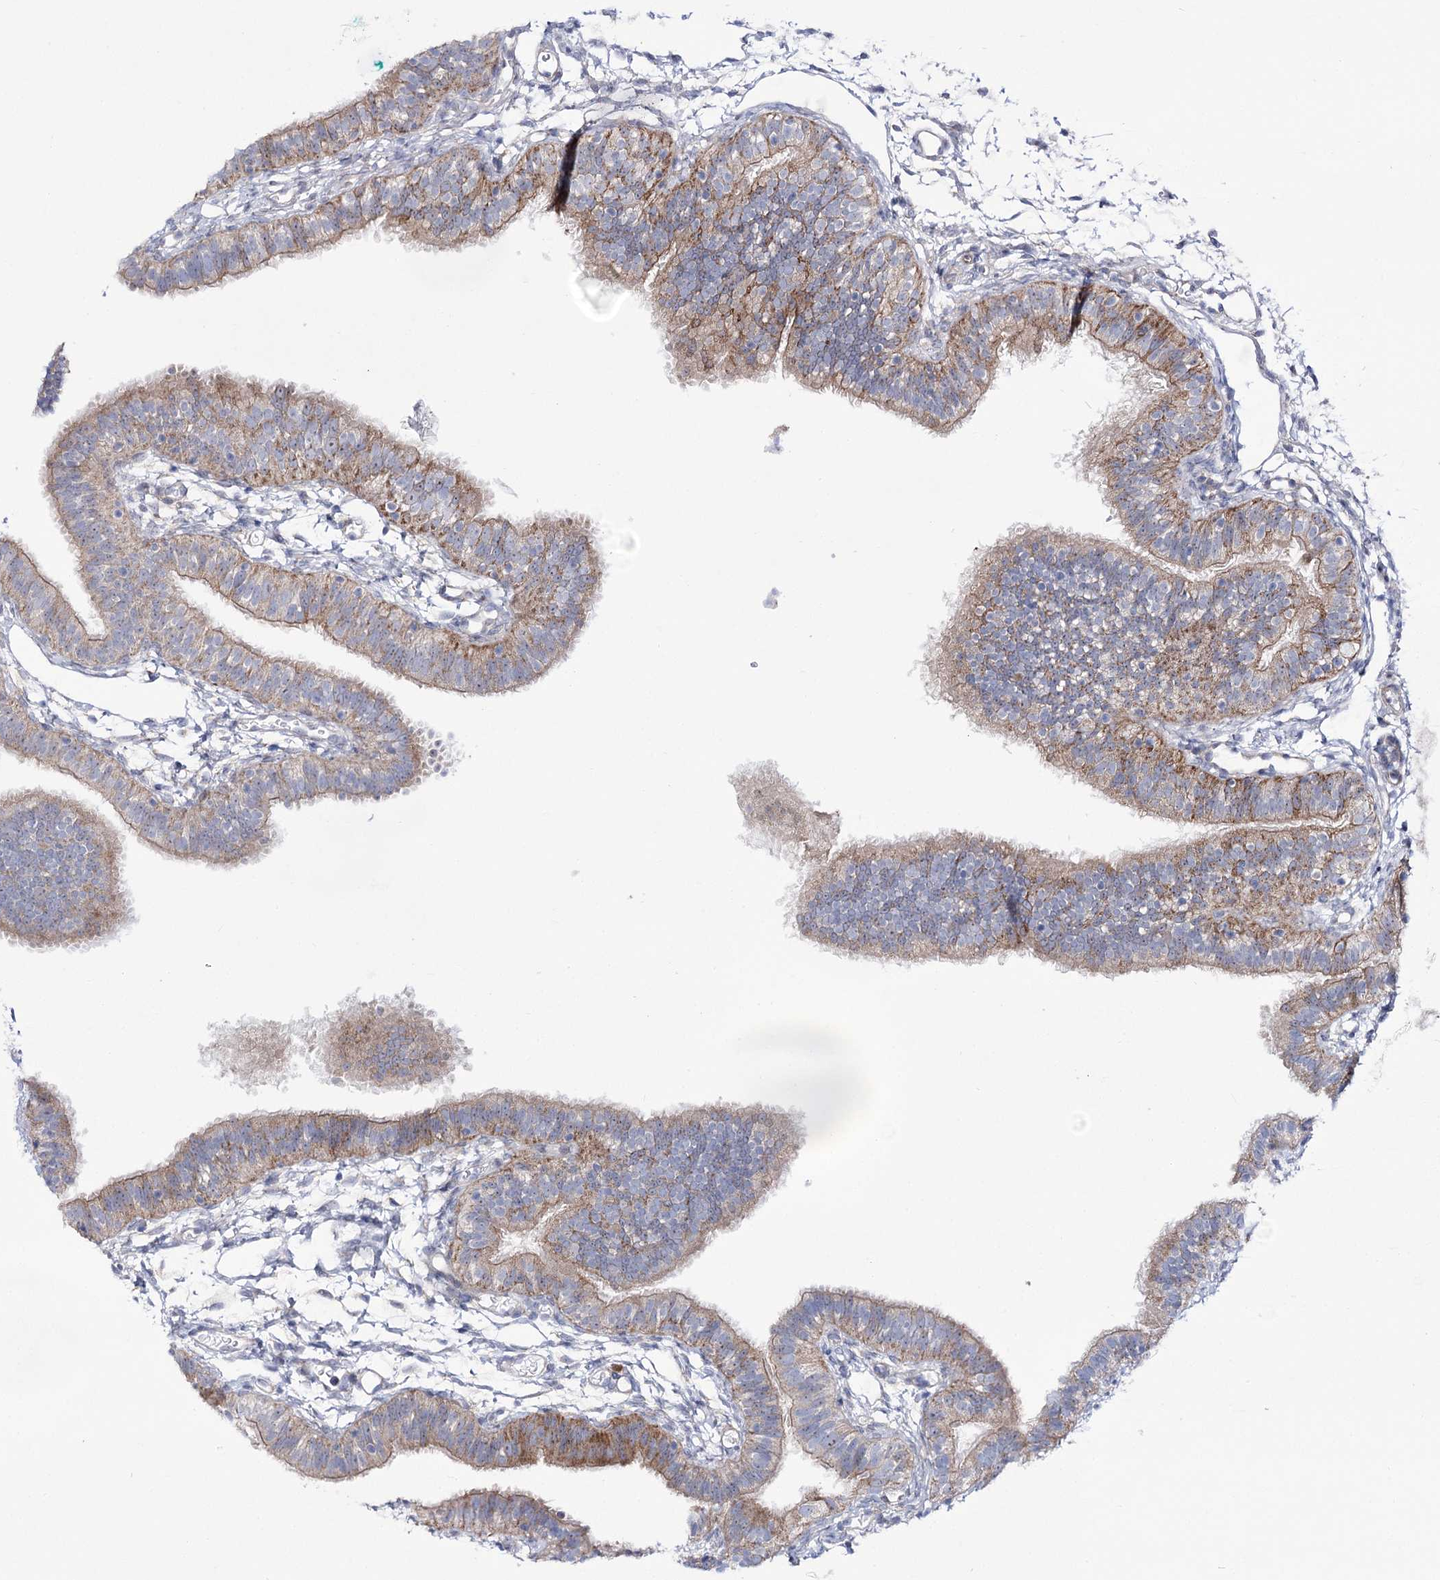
{"staining": {"intensity": "moderate", "quantity": "25%-75%", "location": "cytoplasmic/membranous"}, "tissue": "fallopian tube", "cell_type": "Glandular cells", "image_type": "normal", "snomed": [{"axis": "morphology", "description": "Normal tissue, NOS"}, {"axis": "topography", "description": "Fallopian tube"}], "caption": "About 25%-75% of glandular cells in benign human fallopian tube demonstrate moderate cytoplasmic/membranous protein positivity as visualized by brown immunohistochemical staining.", "gene": "METTL5", "patient": {"sex": "female", "age": 35}}